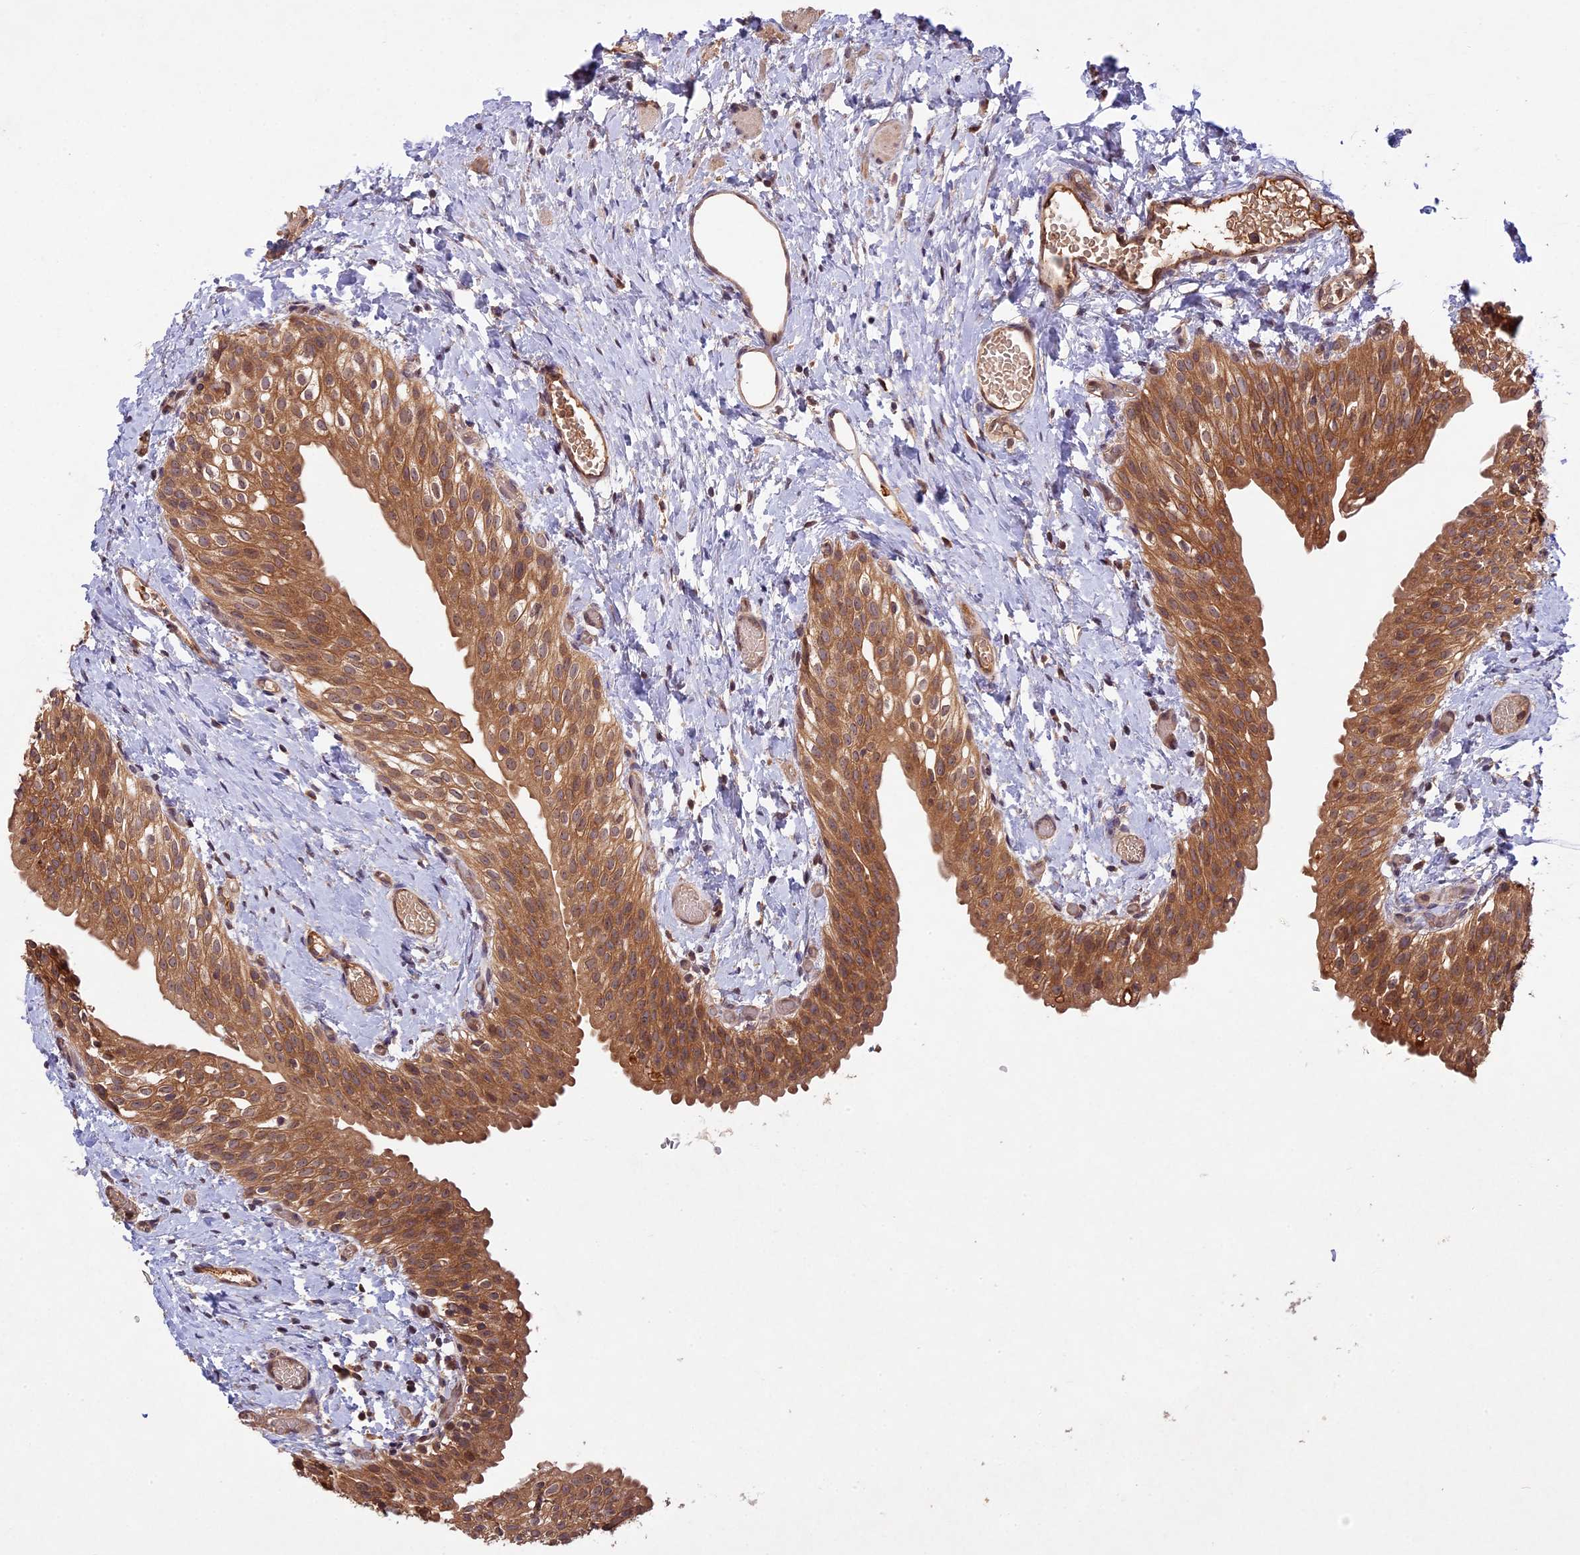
{"staining": {"intensity": "moderate", "quantity": ">75%", "location": "cytoplasmic/membranous"}, "tissue": "urinary bladder", "cell_type": "Urothelial cells", "image_type": "normal", "snomed": [{"axis": "morphology", "description": "Normal tissue, NOS"}, {"axis": "topography", "description": "Urinary bladder"}], "caption": "Immunohistochemistry (IHC) (DAB (3,3'-diaminobenzidine)) staining of unremarkable urinary bladder reveals moderate cytoplasmic/membranous protein expression in approximately >75% of urothelial cells. The protein of interest is shown in brown color, while the nuclei are stained blue.", "gene": "CHAC1", "patient": {"sex": "male", "age": 1}}